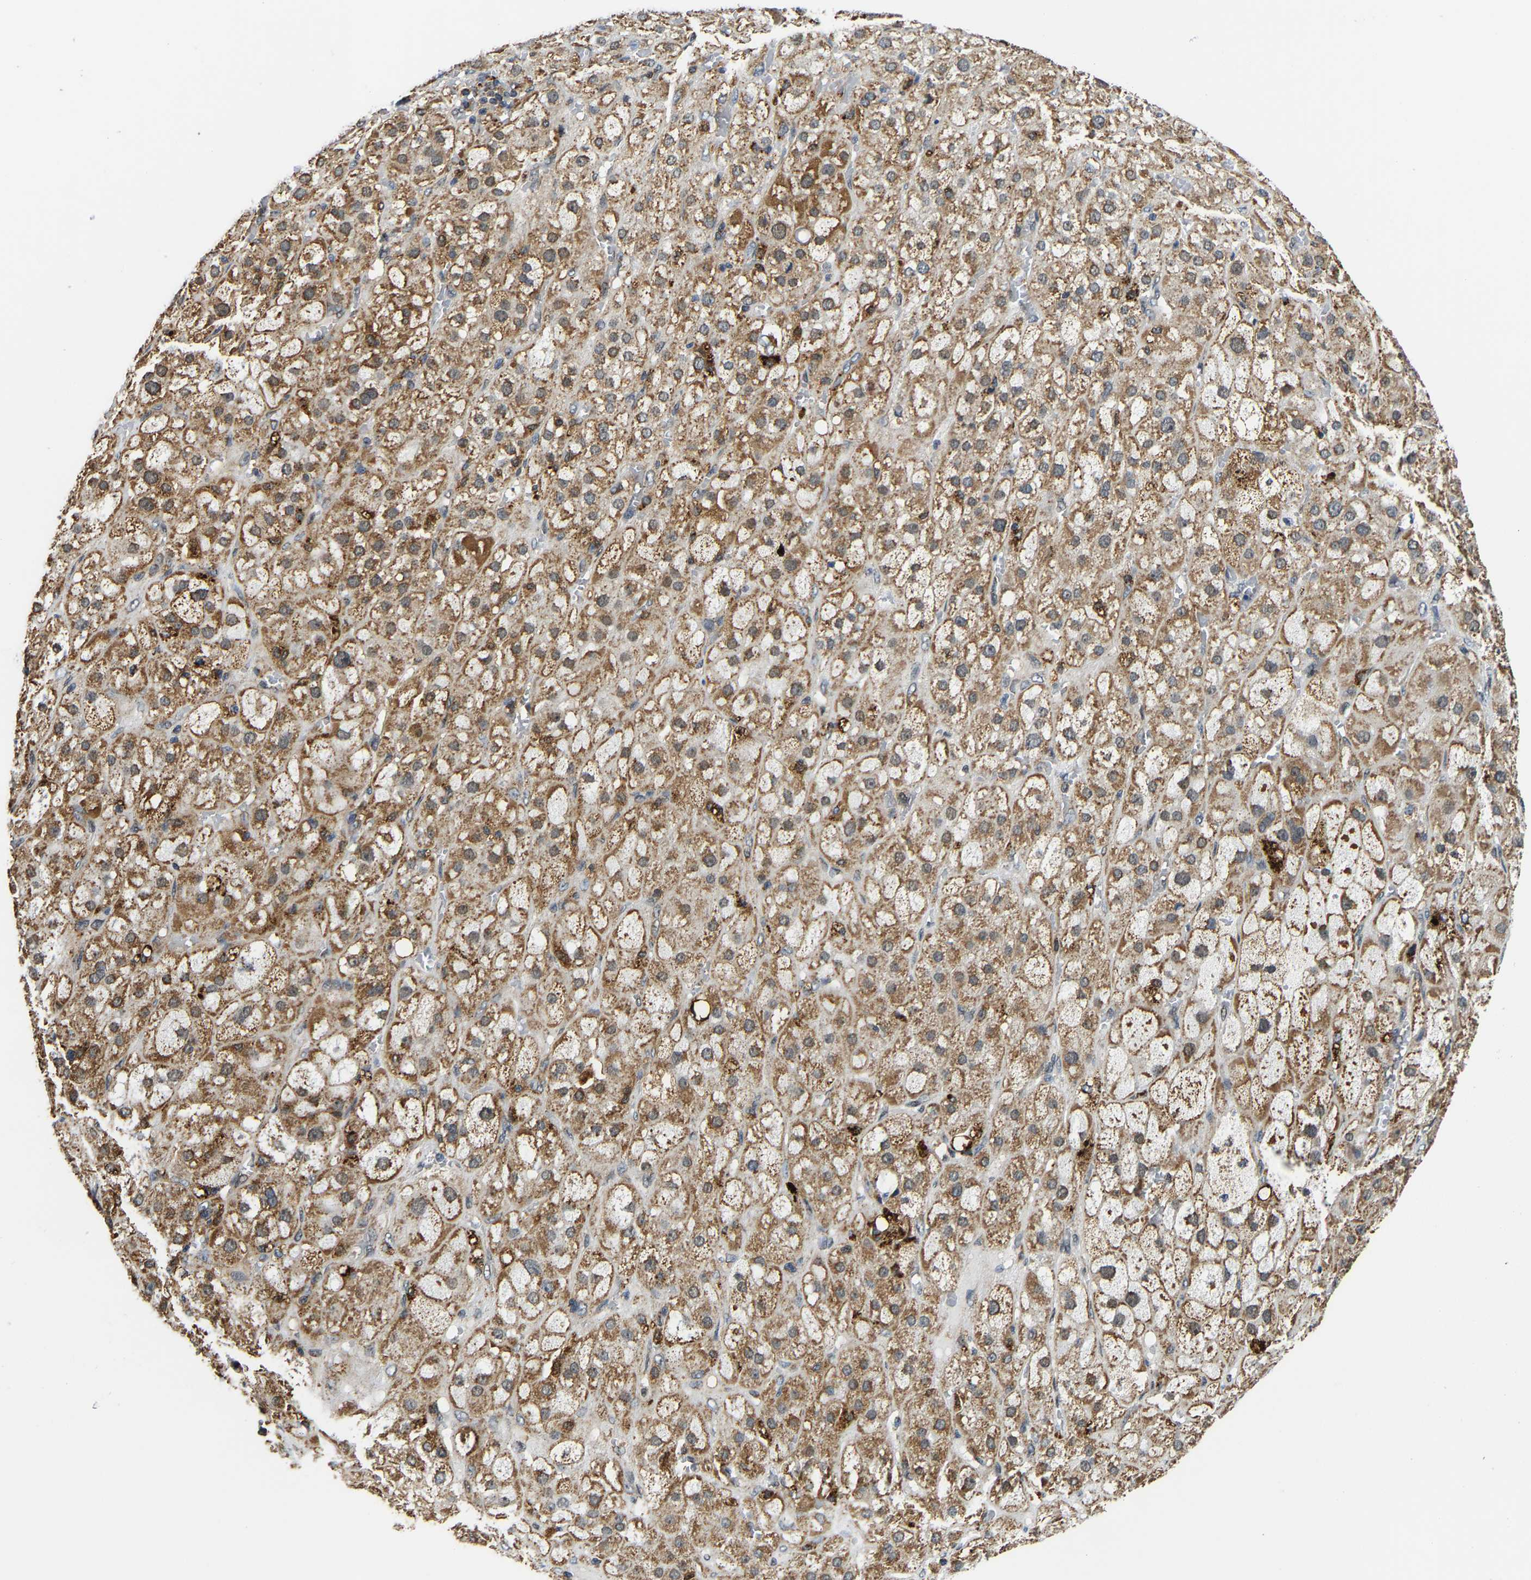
{"staining": {"intensity": "moderate", "quantity": ">75%", "location": "cytoplasmic/membranous"}, "tissue": "adrenal gland", "cell_type": "Glandular cells", "image_type": "normal", "snomed": [{"axis": "morphology", "description": "Normal tissue, NOS"}, {"axis": "topography", "description": "Adrenal gland"}], "caption": "This photomicrograph displays benign adrenal gland stained with immunohistochemistry to label a protein in brown. The cytoplasmic/membranous of glandular cells show moderate positivity for the protein. Nuclei are counter-stained blue.", "gene": "GIMAP7", "patient": {"sex": "female", "age": 47}}